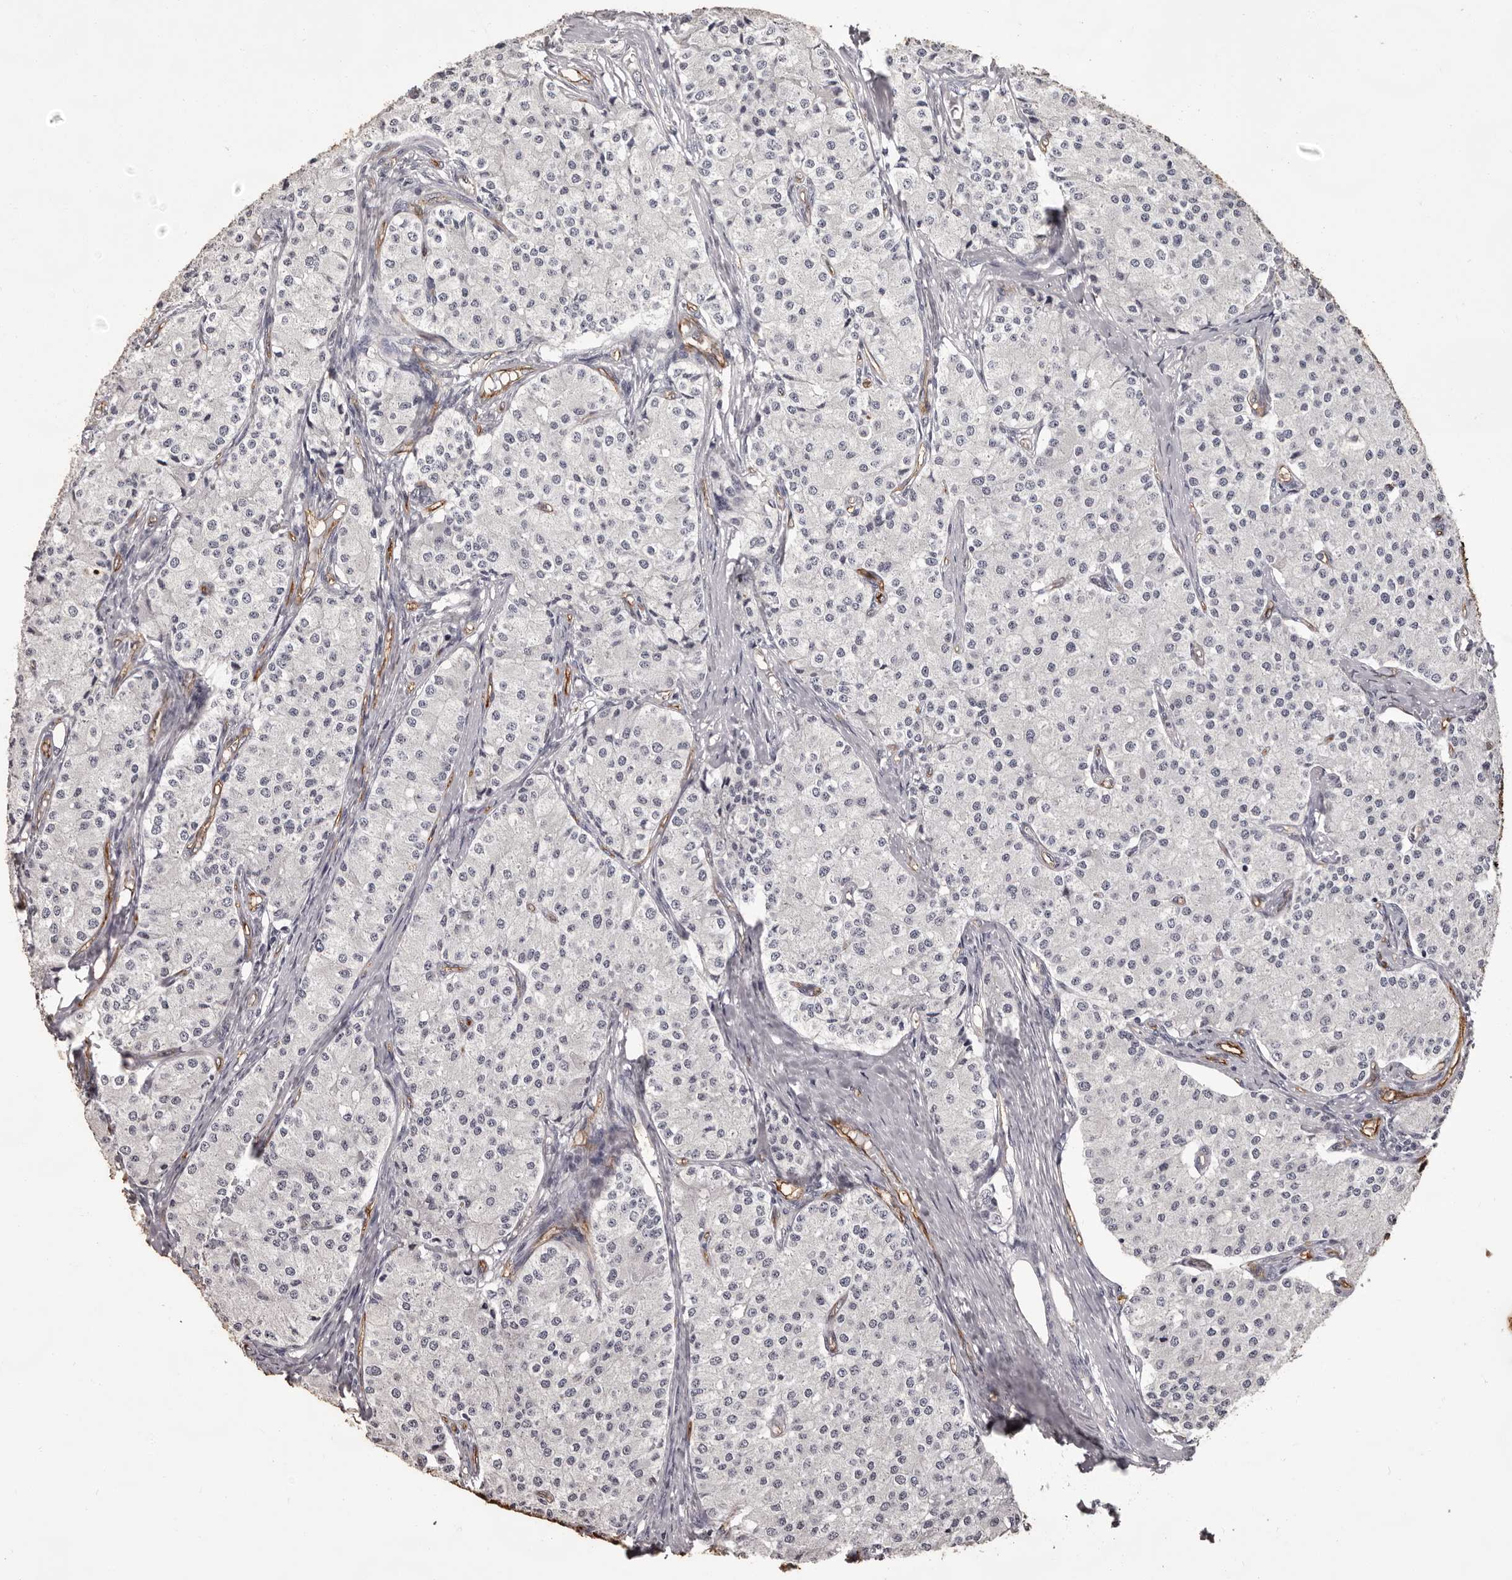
{"staining": {"intensity": "negative", "quantity": "none", "location": "none"}, "tissue": "carcinoid", "cell_type": "Tumor cells", "image_type": "cancer", "snomed": [{"axis": "morphology", "description": "Carcinoid, malignant, NOS"}, {"axis": "topography", "description": "Colon"}], "caption": "This photomicrograph is of malignant carcinoid stained with IHC to label a protein in brown with the nuclei are counter-stained blue. There is no staining in tumor cells.", "gene": "GPR78", "patient": {"sex": "female", "age": 52}}